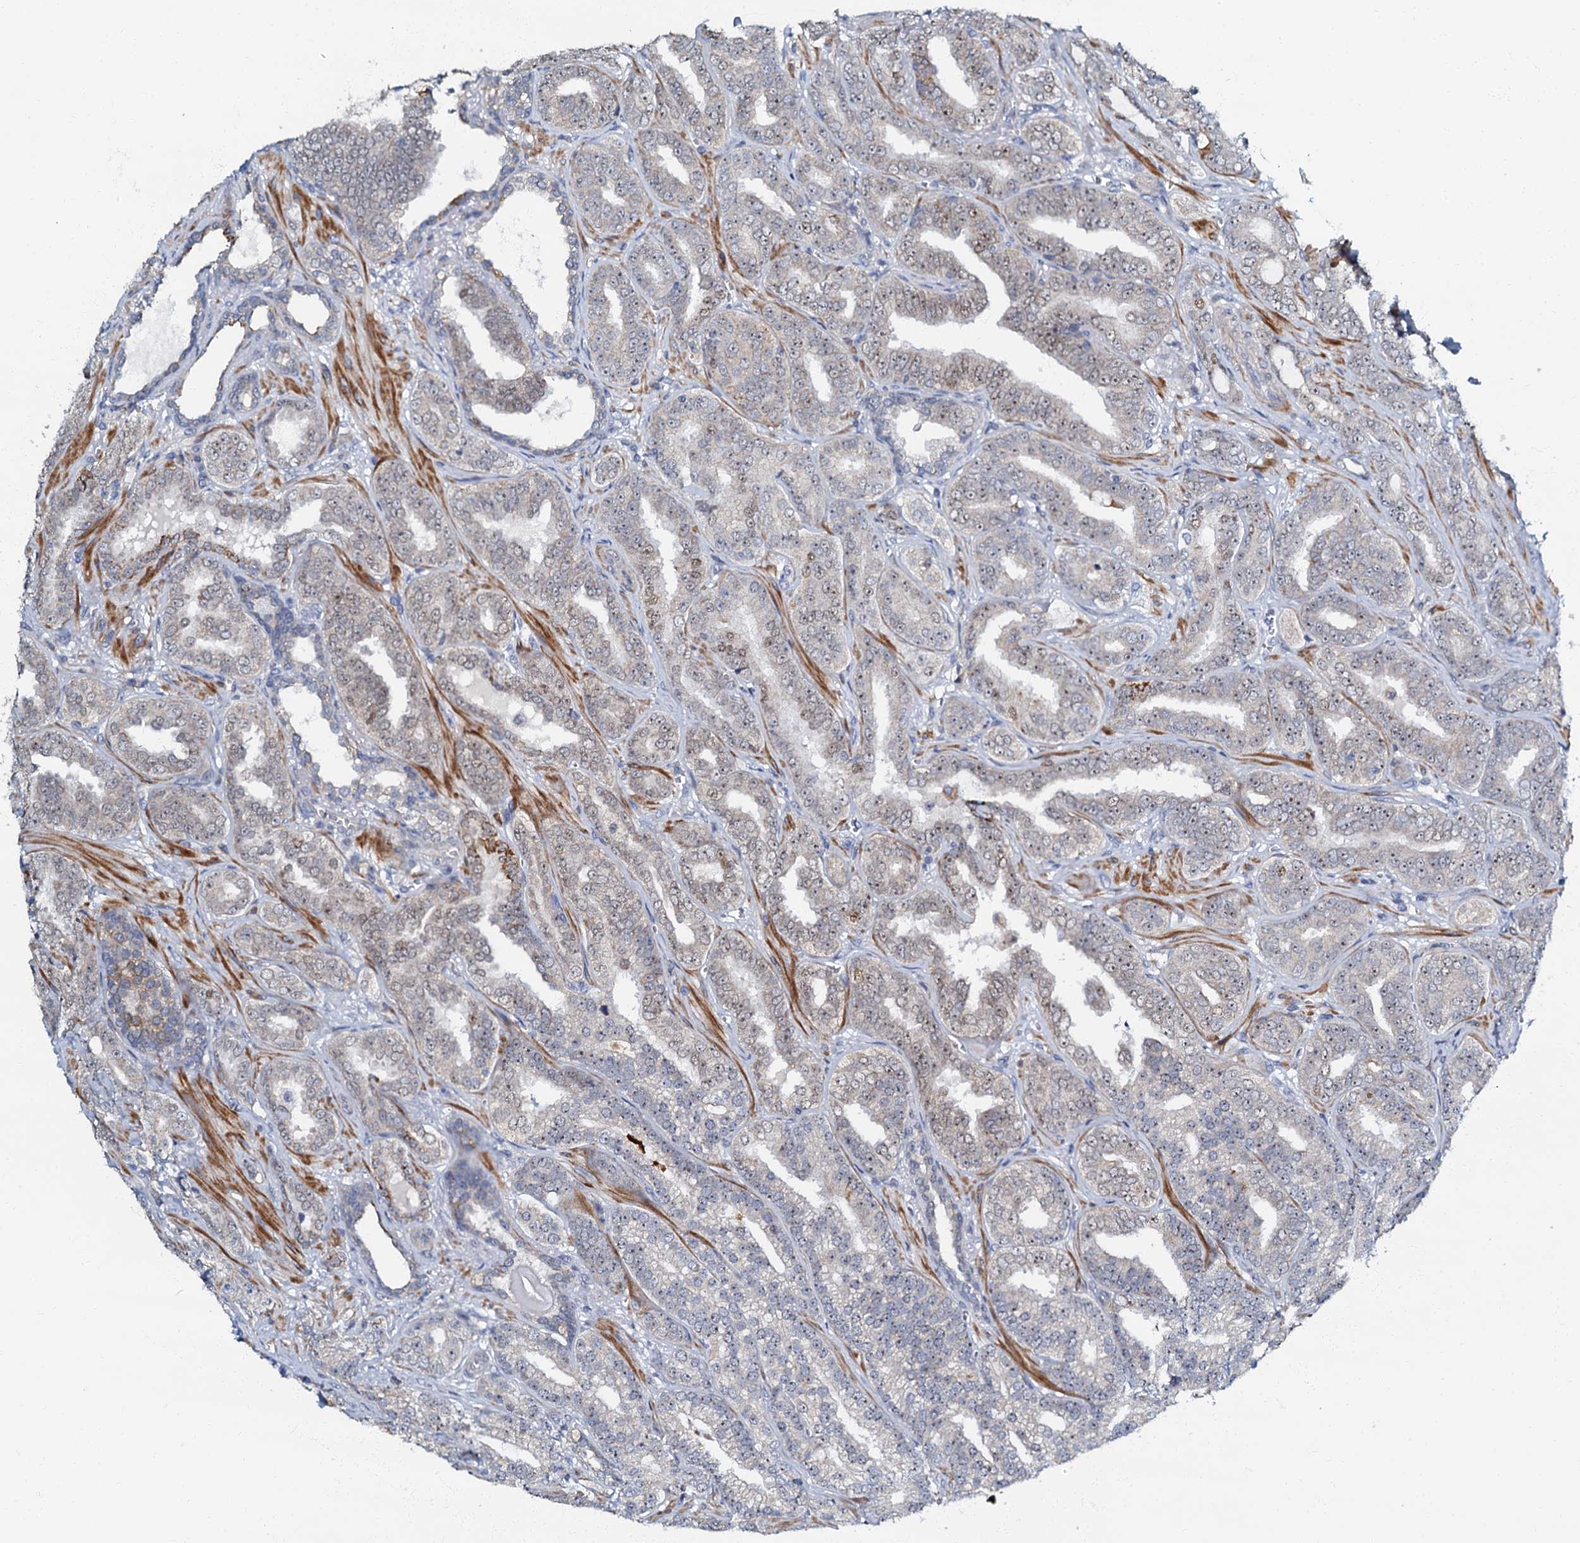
{"staining": {"intensity": "weak", "quantity": "<25%", "location": "nuclear"}, "tissue": "prostate cancer", "cell_type": "Tumor cells", "image_type": "cancer", "snomed": [{"axis": "morphology", "description": "Adenocarcinoma, High grade"}, {"axis": "topography", "description": "Prostate and seminal vesicle, NOS"}], "caption": "Histopathology image shows no significant protein expression in tumor cells of adenocarcinoma (high-grade) (prostate).", "gene": "OLAH", "patient": {"sex": "male", "age": 67}}